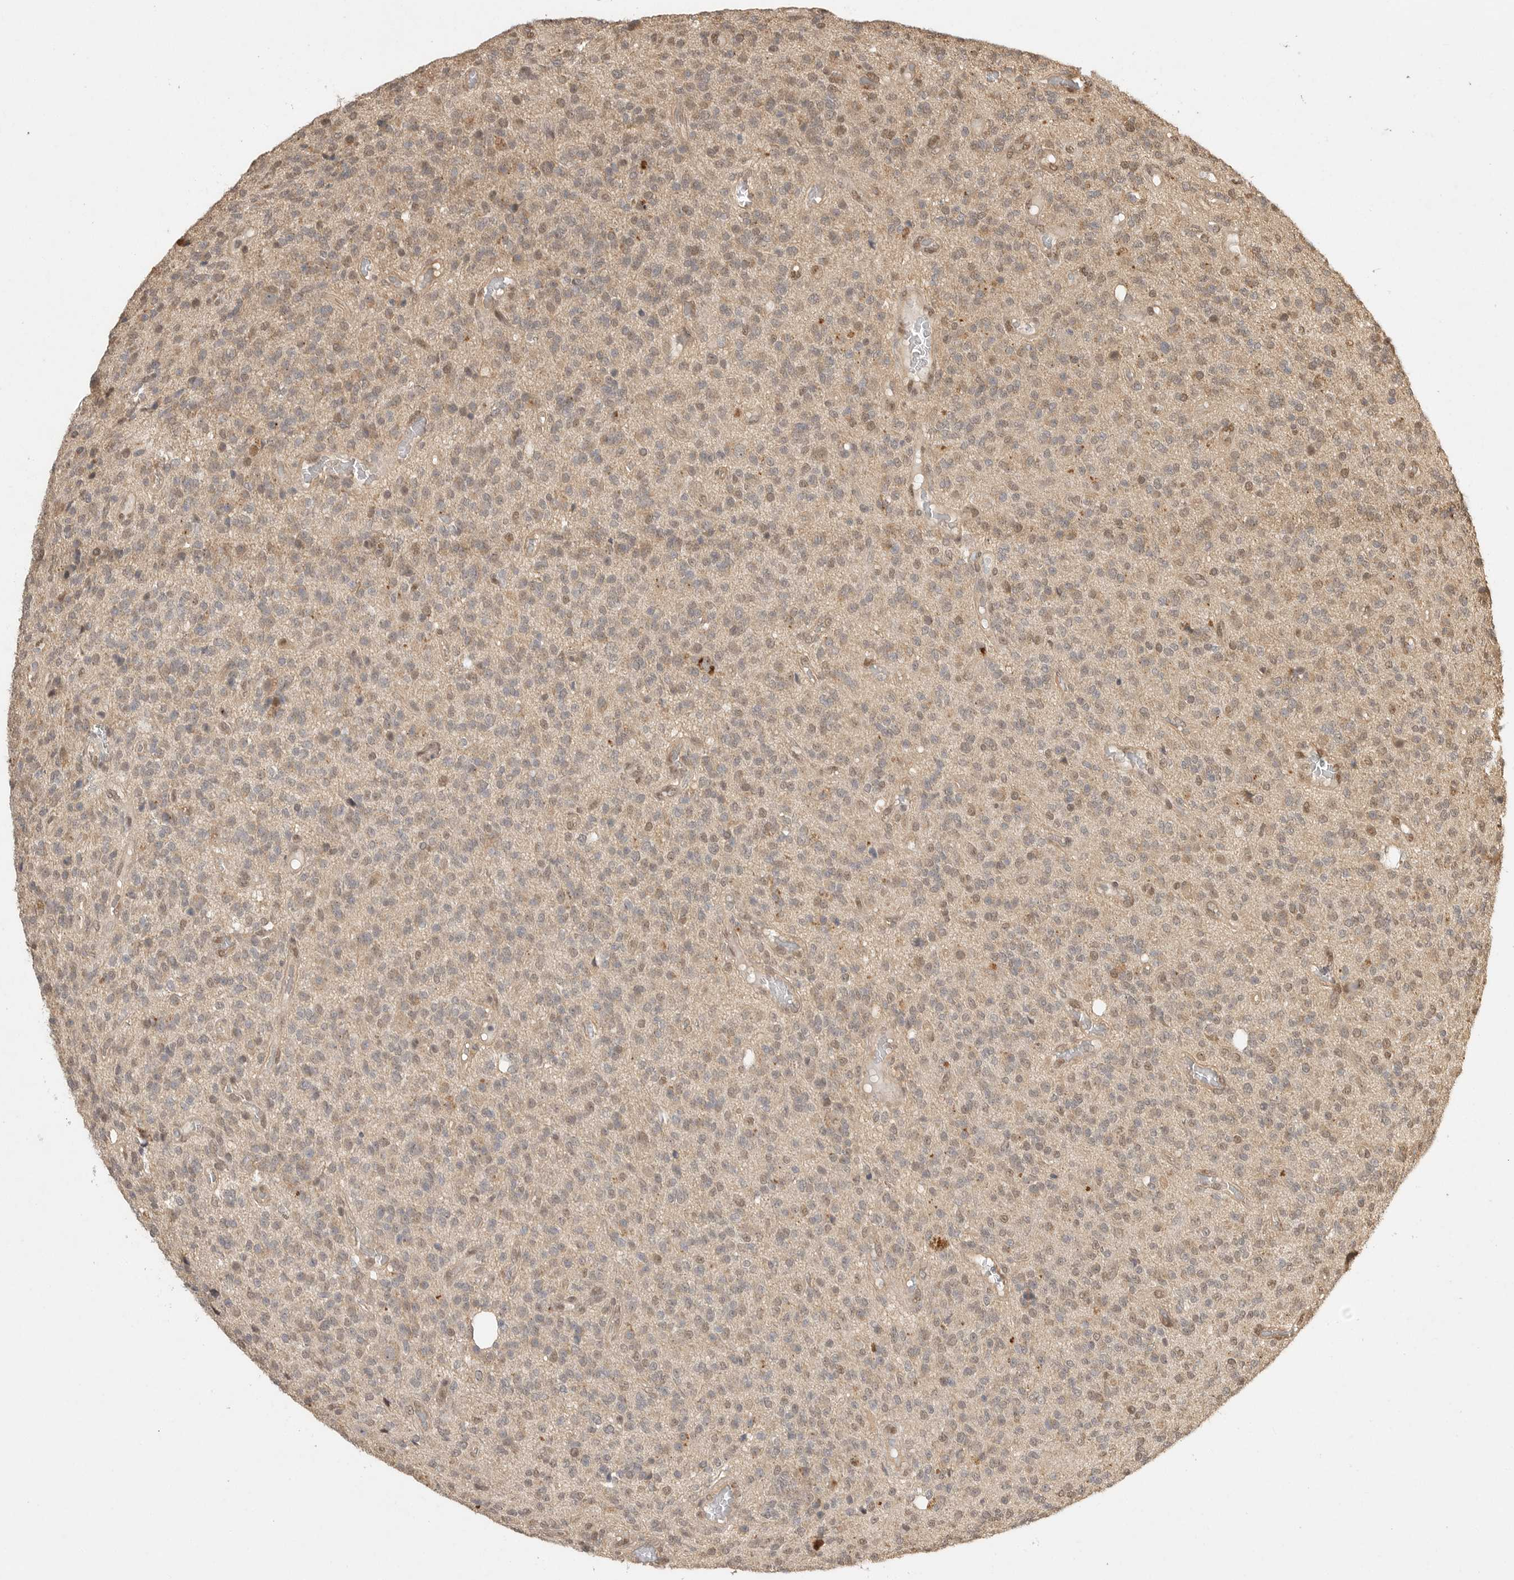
{"staining": {"intensity": "weak", "quantity": "25%-75%", "location": "nuclear"}, "tissue": "glioma", "cell_type": "Tumor cells", "image_type": "cancer", "snomed": [{"axis": "morphology", "description": "Glioma, malignant, High grade"}, {"axis": "topography", "description": "Brain"}], "caption": "Protein expression analysis of malignant high-grade glioma exhibits weak nuclear expression in approximately 25%-75% of tumor cells. (Stains: DAB in brown, nuclei in blue, Microscopy: brightfield microscopy at high magnification).", "gene": "DFFA", "patient": {"sex": "male", "age": 34}}